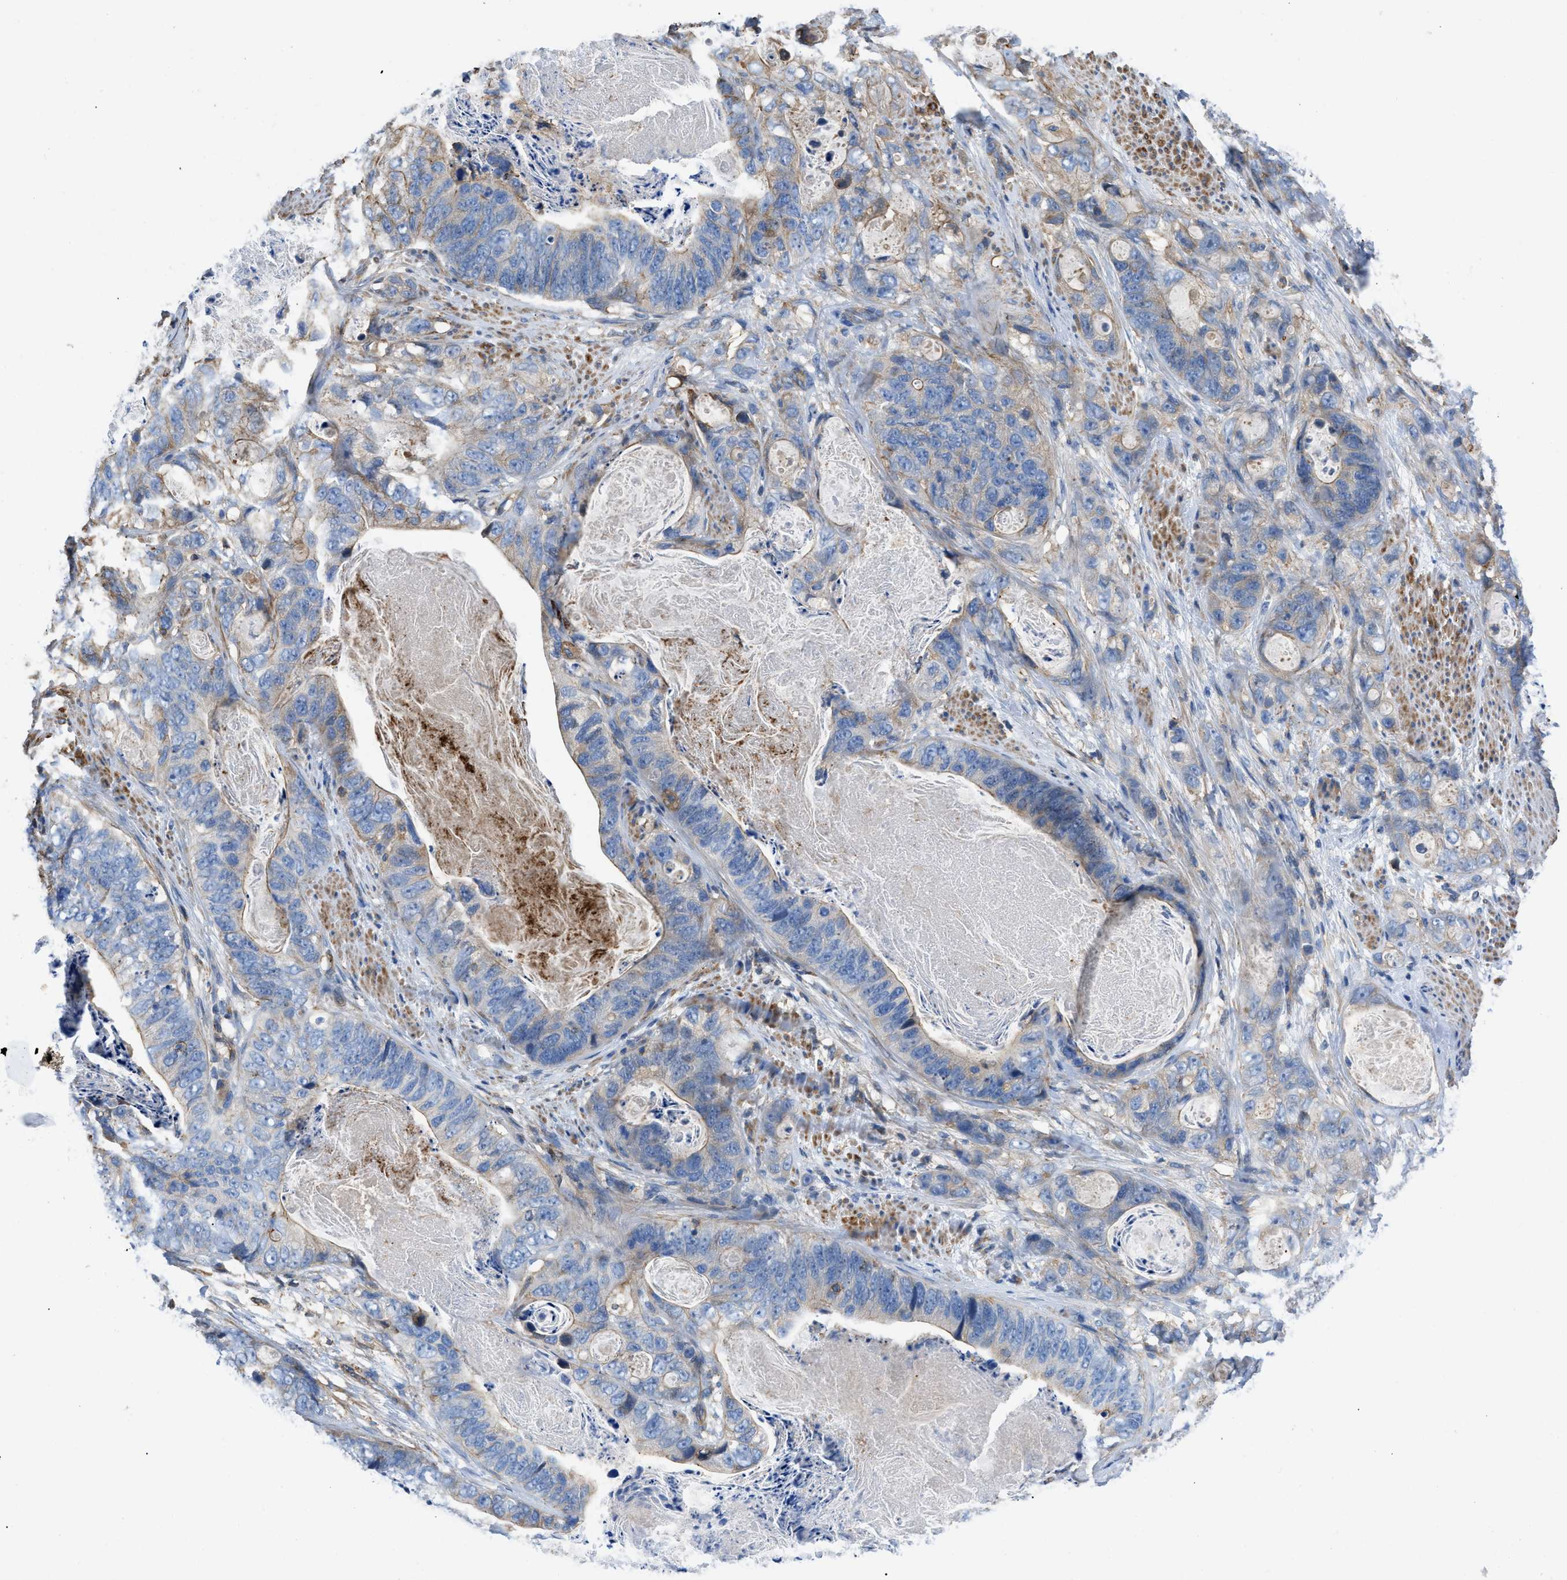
{"staining": {"intensity": "weak", "quantity": "<25%", "location": "cytoplasmic/membranous"}, "tissue": "stomach cancer", "cell_type": "Tumor cells", "image_type": "cancer", "snomed": [{"axis": "morphology", "description": "Adenocarcinoma, NOS"}, {"axis": "topography", "description": "Stomach"}], "caption": "There is no significant positivity in tumor cells of stomach cancer.", "gene": "ATP6V0D1", "patient": {"sex": "female", "age": 89}}